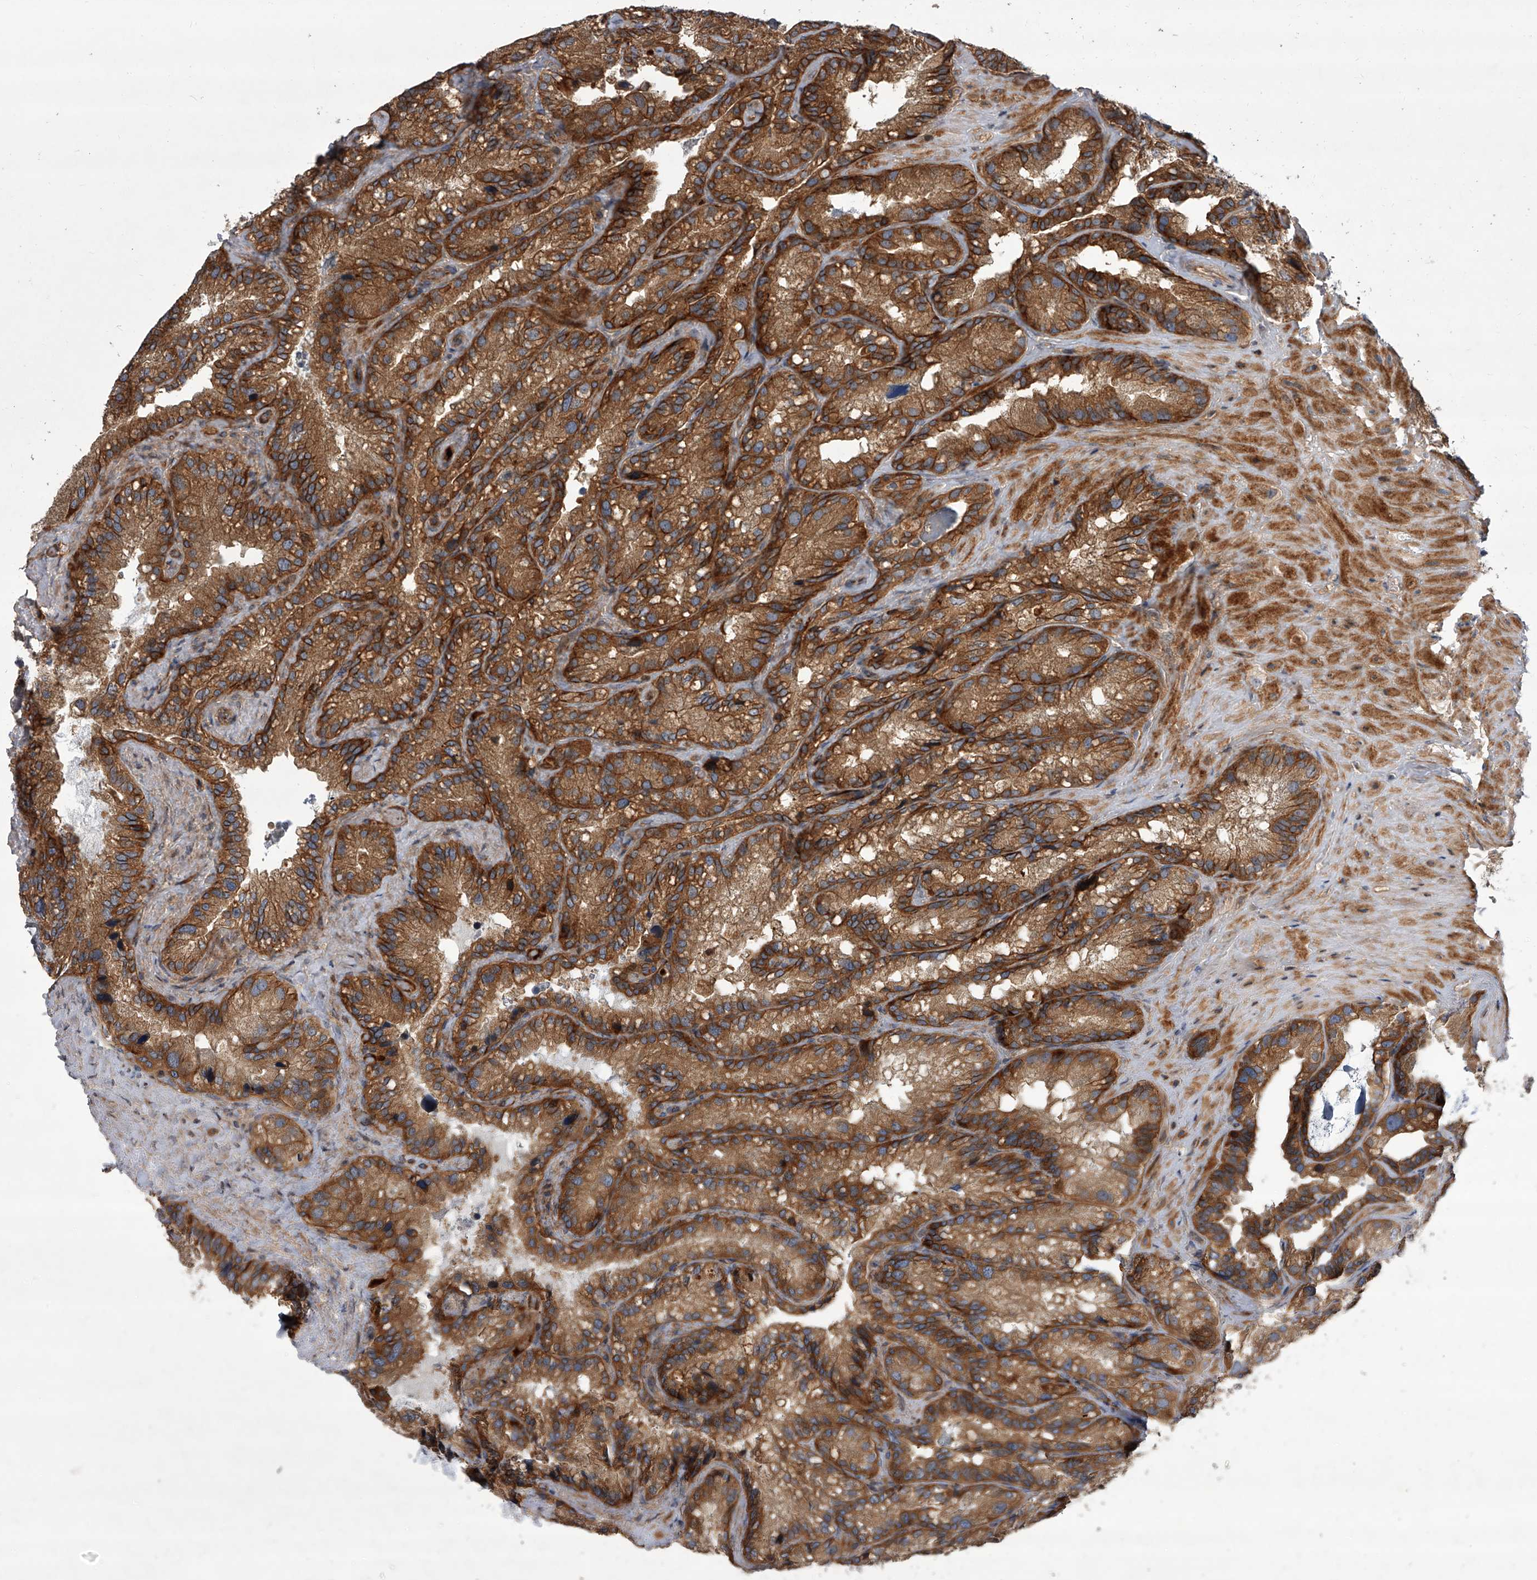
{"staining": {"intensity": "strong", "quantity": ">75%", "location": "cytoplasmic/membranous"}, "tissue": "seminal vesicle", "cell_type": "Glandular cells", "image_type": "normal", "snomed": [{"axis": "morphology", "description": "Normal tissue, NOS"}, {"axis": "topography", "description": "Prostate"}, {"axis": "topography", "description": "Seminal veicle"}], "caption": "Immunohistochemical staining of normal human seminal vesicle reveals strong cytoplasmic/membranous protein expression in approximately >75% of glandular cells.", "gene": "USP47", "patient": {"sex": "male", "age": 68}}